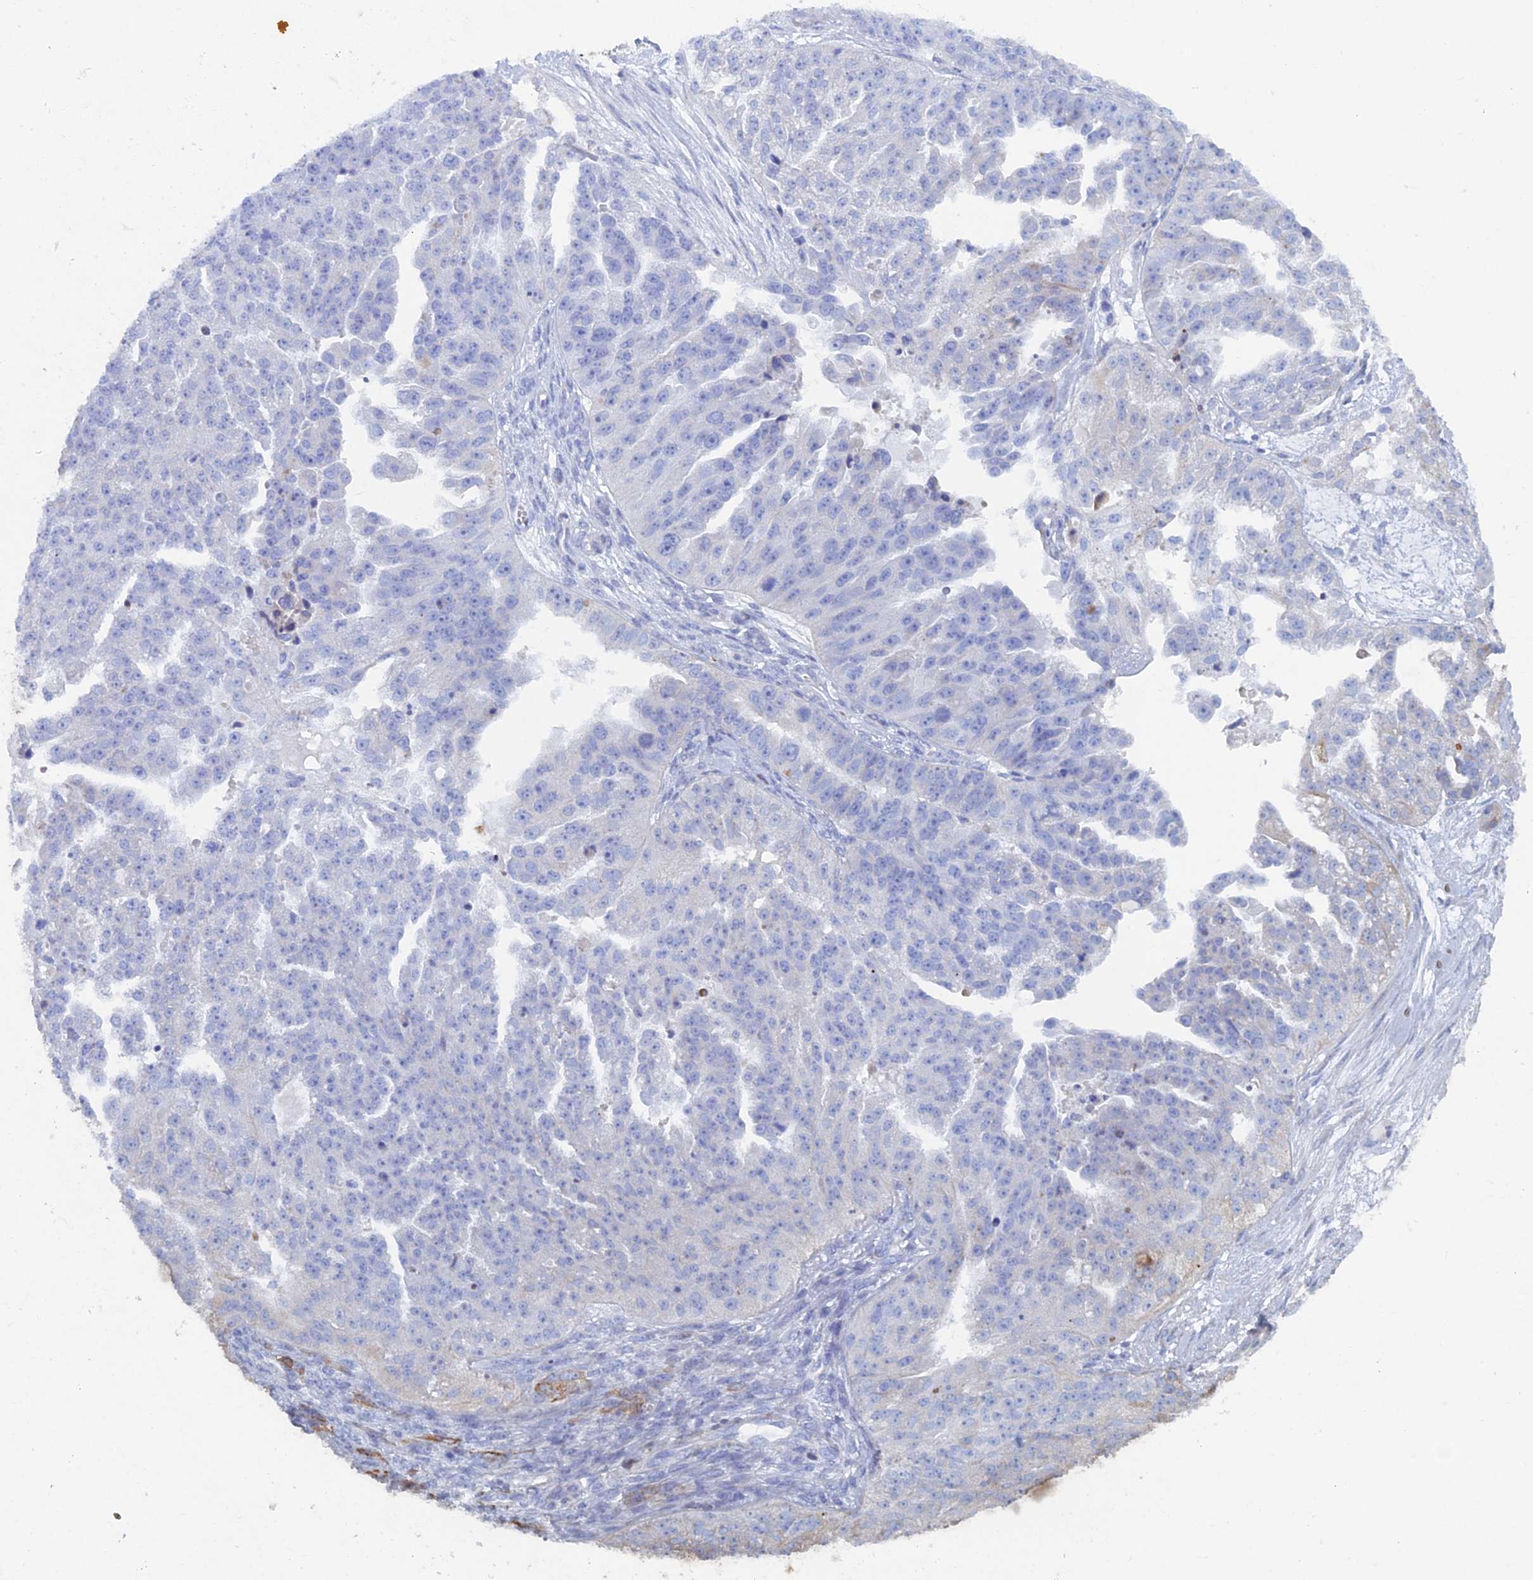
{"staining": {"intensity": "negative", "quantity": "none", "location": "none"}, "tissue": "ovarian cancer", "cell_type": "Tumor cells", "image_type": "cancer", "snomed": [{"axis": "morphology", "description": "Cystadenocarcinoma, serous, NOS"}, {"axis": "topography", "description": "Ovary"}], "caption": "The photomicrograph demonstrates no staining of tumor cells in ovarian cancer.", "gene": "COG7", "patient": {"sex": "female", "age": 58}}